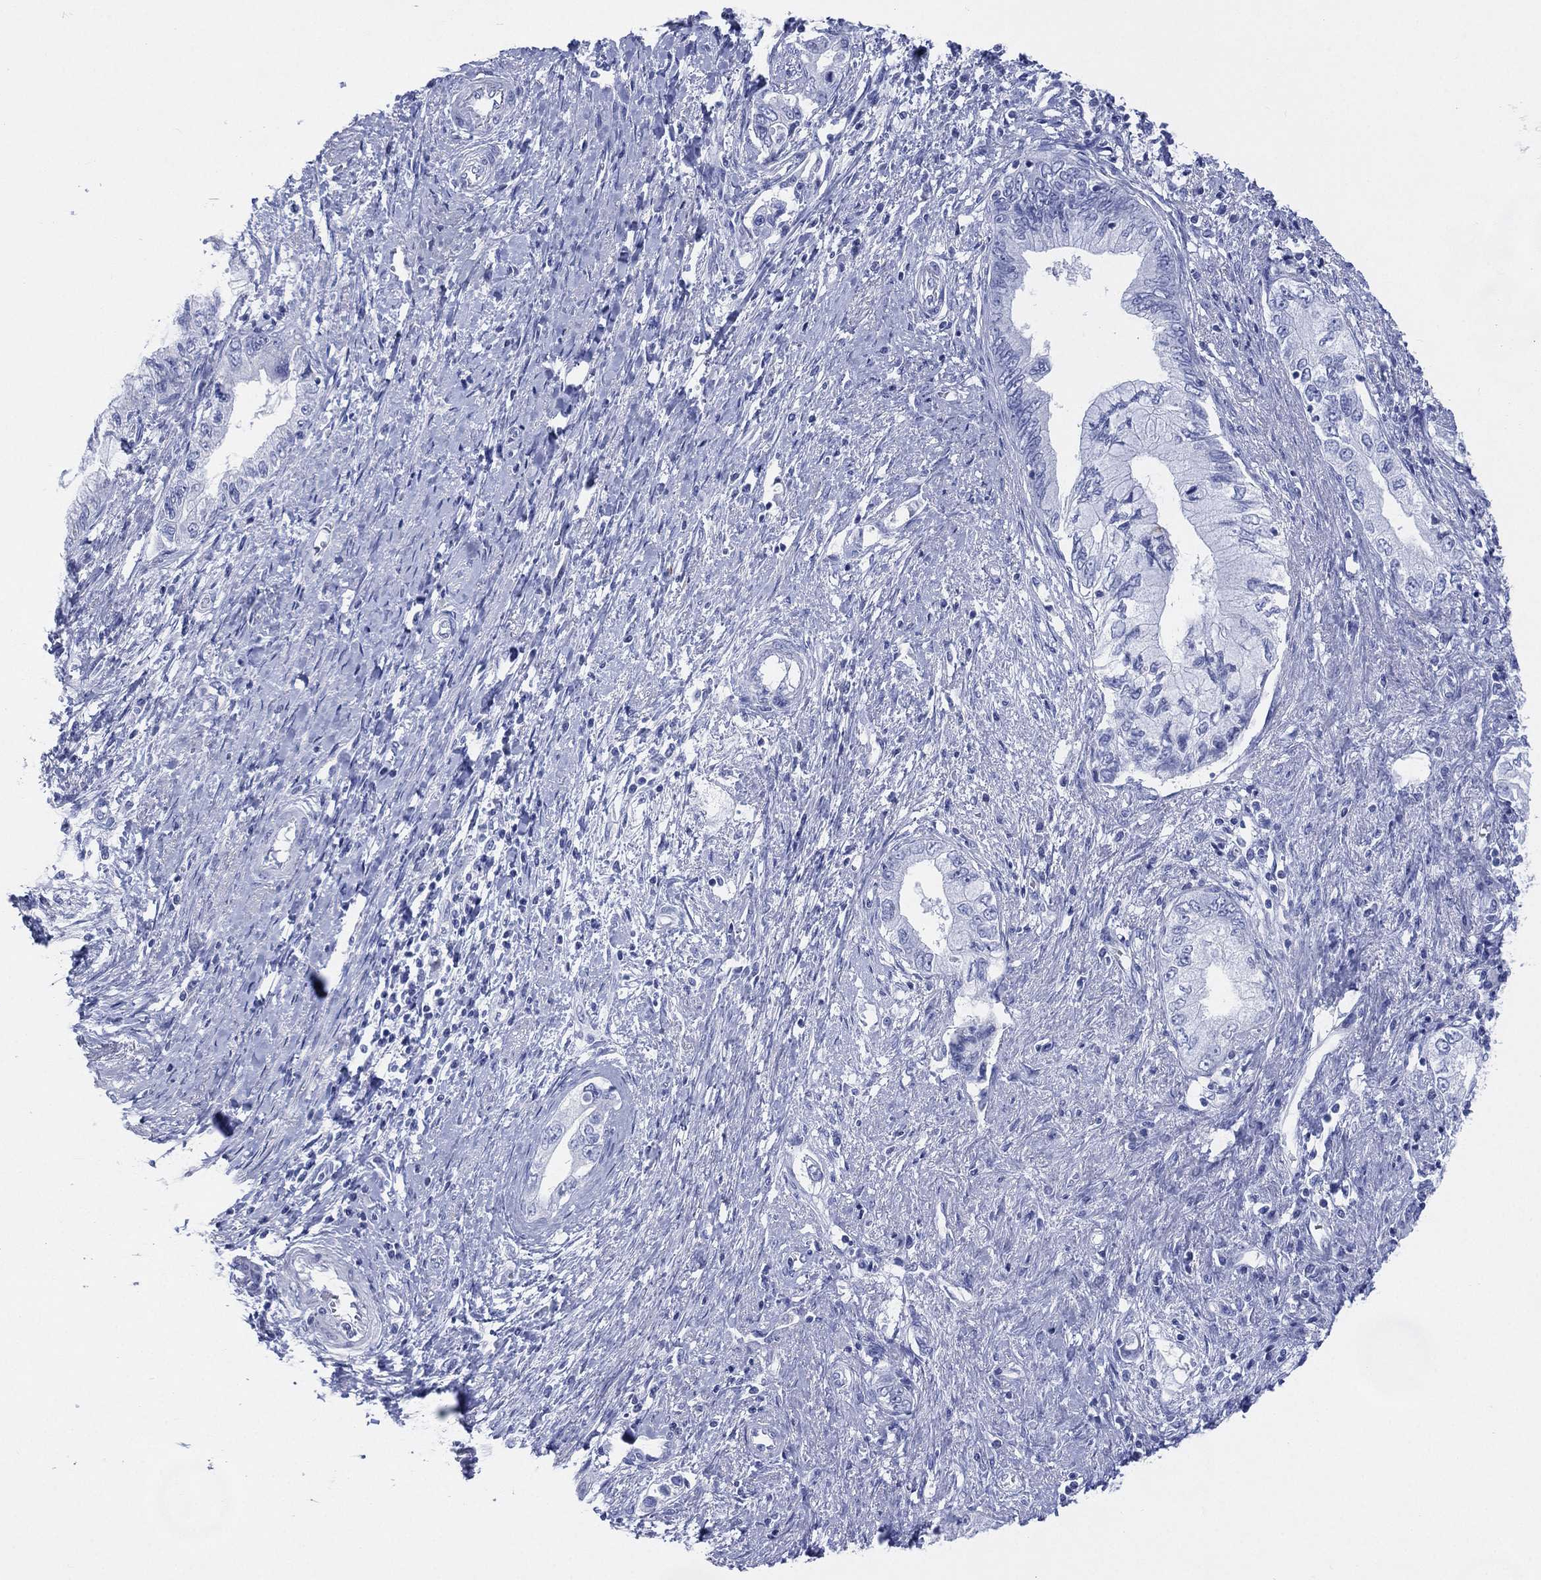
{"staining": {"intensity": "negative", "quantity": "none", "location": "none"}, "tissue": "pancreatic cancer", "cell_type": "Tumor cells", "image_type": "cancer", "snomed": [{"axis": "morphology", "description": "Adenocarcinoma, NOS"}, {"axis": "topography", "description": "Pancreas"}], "caption": "High power microscopy photomicrograph of an IHC image of pancreatic cancer, revealing no significant positivity in tumor cells. (DAB immunohistochemistry (IHC), high magnification).", "gene": "TMEM247", "patient": {"sex": "female", "age": 73}}